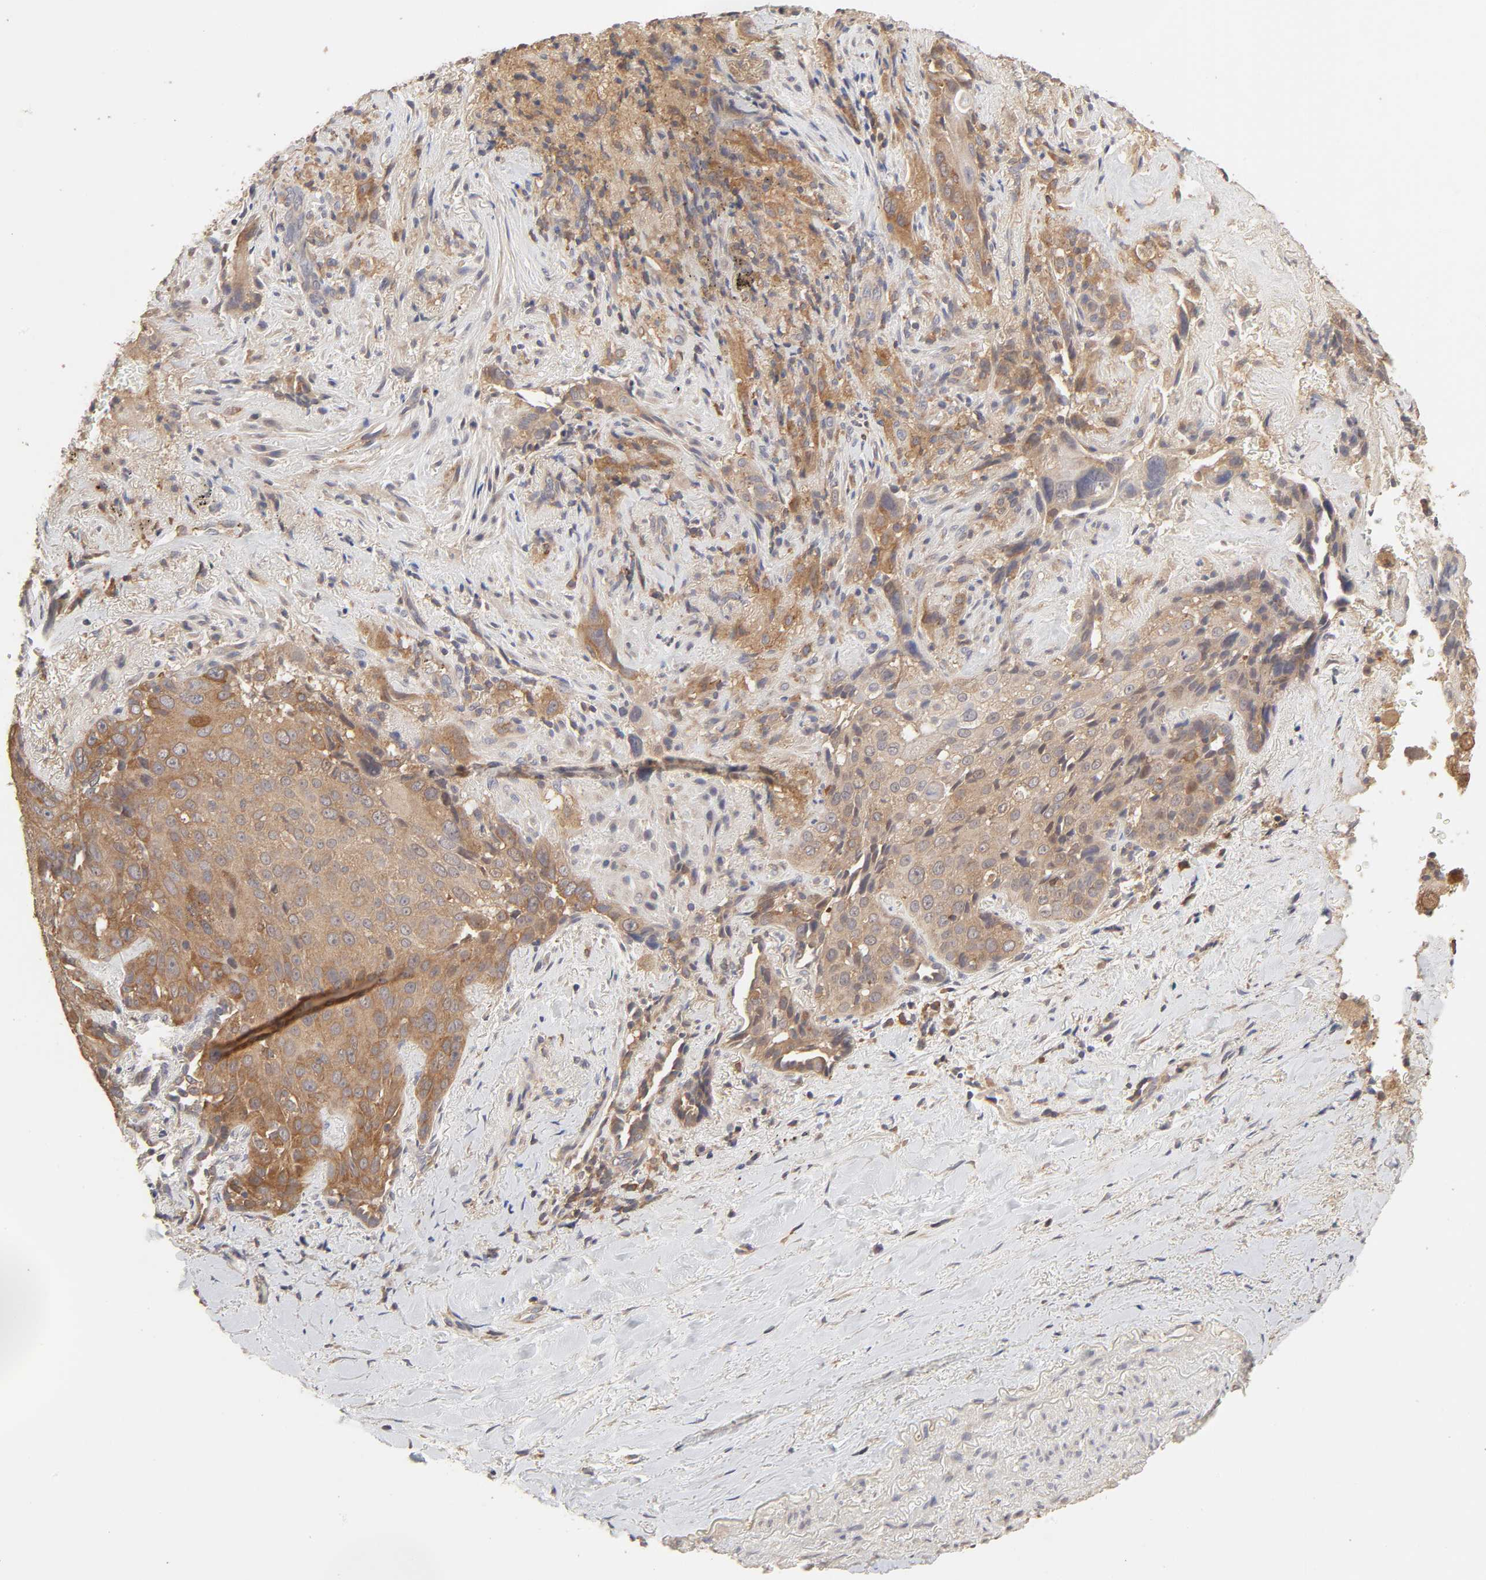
{"staining": {"intensity": "moderate", "quantity": ">75%", "location": "cytoplasmic/membranous"}, "tissue": "lung cancer", "cell_type": "Tumor cells", "image_type": "cancer", "snomed": [{"axis": "morphology", "description": "Squamous cell carcinoma, NOS"}, {"axis": "topography", "description": "Lung"}], "caption": "Protein analysis of lung cancer (squamous cell carcinoma) tissue displays moderate cytoplasmic/membranous expression in about >75% of tumor cells.", "gene": "AP1G2", "patient": {"sex": "male", "age": 54}}